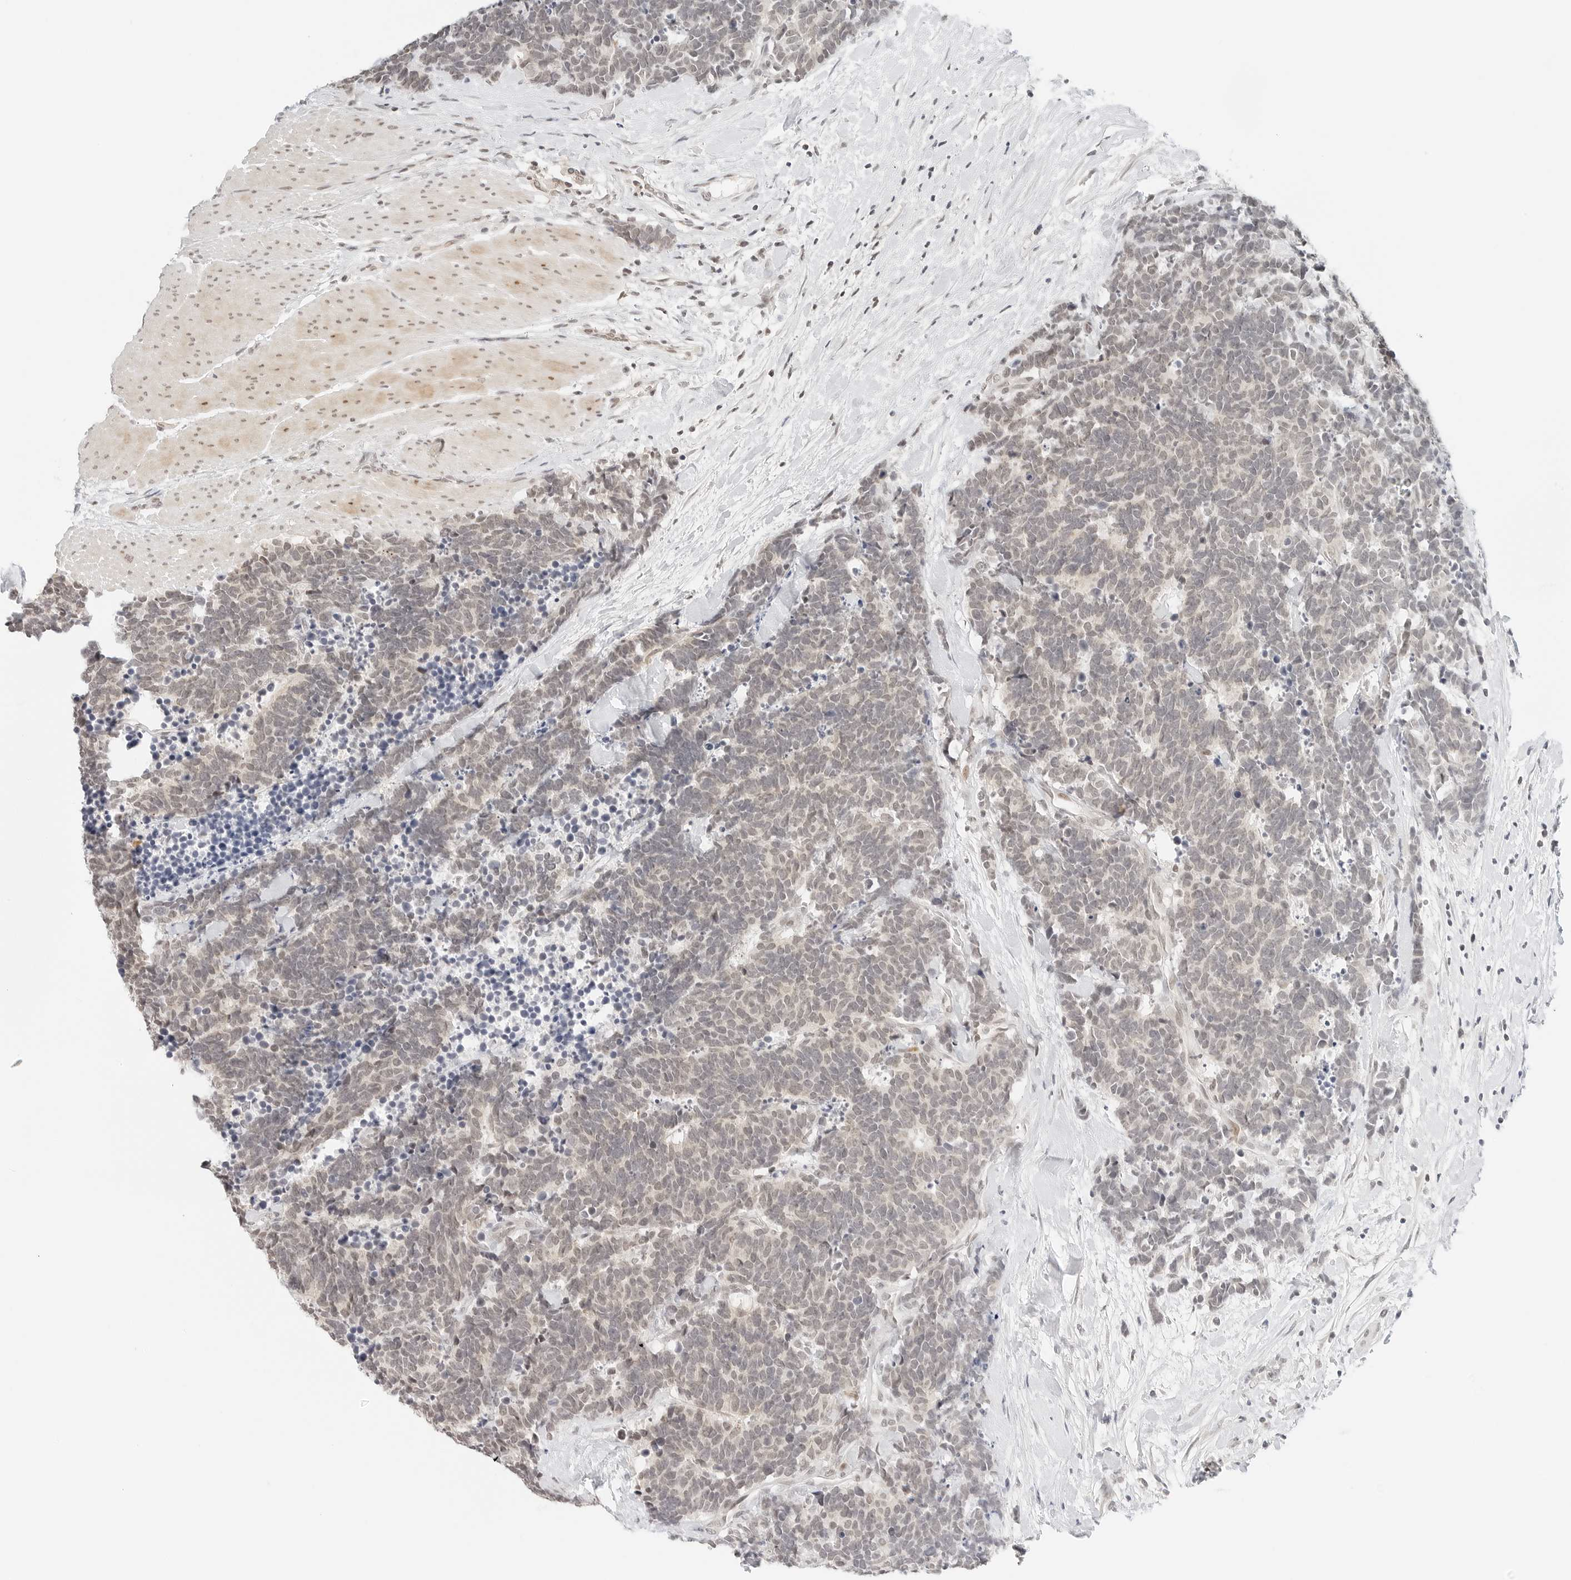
{"staining": {"intensity": "weak", "quantity": "<25%", "location": "cytoplasmic/membranous,nuclear"}, "tissue": "carcinoid", "cell_type": "Tumor cells", "image_type": "cancer", "snomed": [{"axis": "morphology", "description": "Carcinoma, NOS"}, {"axis": "morphology", "description": "Carcinoid, malignant, NOS"}, {"axis": "topography", "description": "Urinary bladder"}], "caption": "Immunohistochemistry histopathology image of human malignant carcinoid stained for a protein (brown), which displays no positivity in tumor cells.", "gene": "NEO1", "patient": {"sex": "male", "age": 57}}